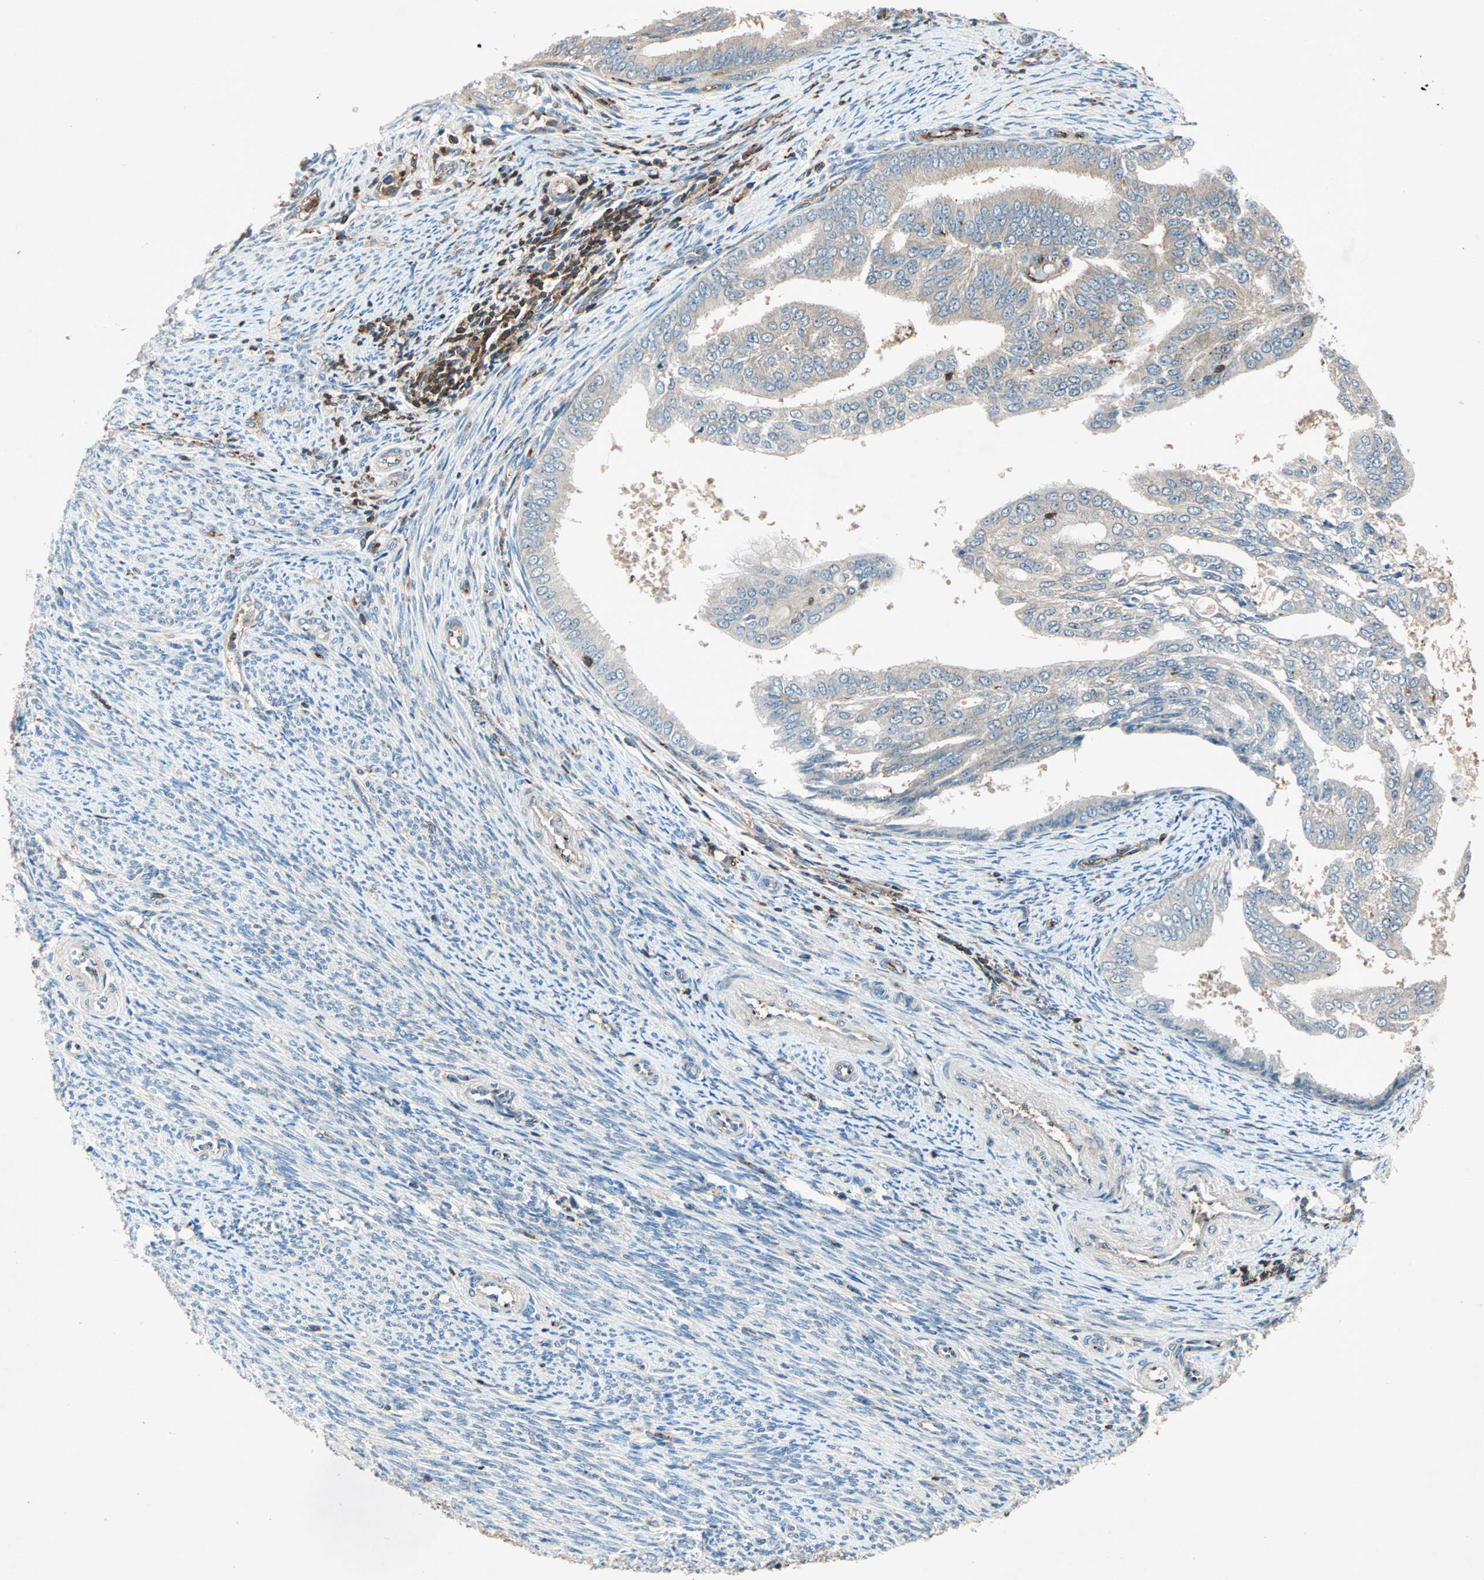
{"staining": {"intensity": "moderate", "quantity": ">75%", "location": "cytoplasmic/membranous"}, "tissue": "endometrial cancer", "cell_type": "Tumor cells", "image_type": "cancer", "snomed": [{"axis": "morphology", "description": "Adenocarcinoma, NOS"}, {"axis": "topography", "description": "Endometrium"}], "caption": "This photomicrograph reveals endometrial cancer (adenocarcinoma) stained with immunohistochemistry to label a protein in brown. The cytoplasmic/membranous of tumor cells show moderate positivity for the protein. Nuclei are counter-stained blue.", "gene": "TEC", "patient": {"sex": "female", "age": 58}}